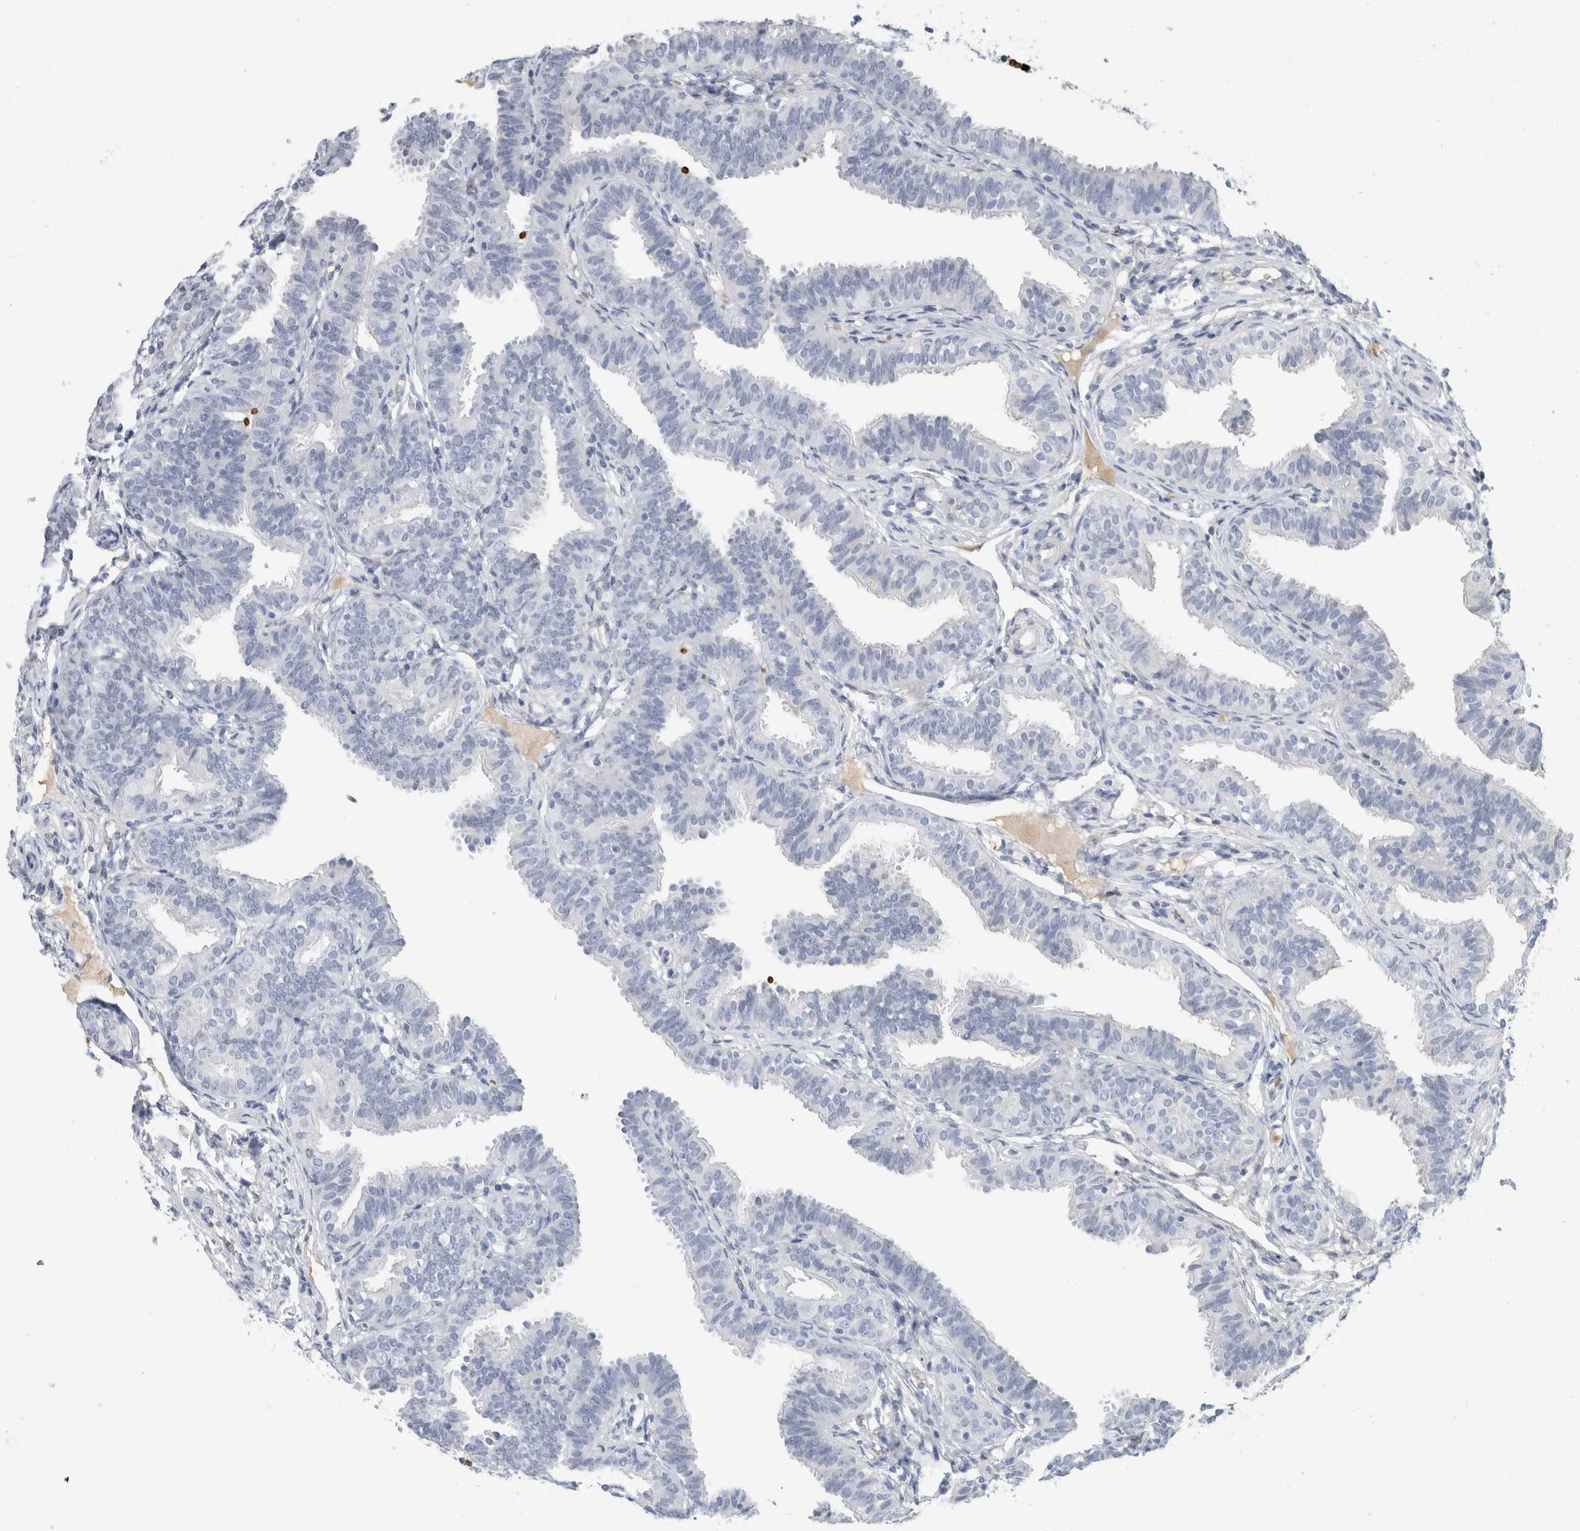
{"staining": {"intensity": "negative", "quantity": "none", "location": "none"}, "tissue": "fallopian tube", "cell_type": "Glandular cells", "image_type": "normal", "snomed": [{"axis": "morphology", "description": "Normal tissue, NOS"}, {"axis": "topography", "description": "Fallopian tube"}], "caption": "IHC image of unremarkable fallopian tube: fallopian tube stained with DAB (3,3'-diaminobenzidine) reveals no significant protein staining in glandular cells. (DAB (3,3'-diaminobenzidine) immunohistochemistry (IHC) with hematoxylin counter stain).", "gene": "CA1", "patient": {"sex": "female", "age": 35}}